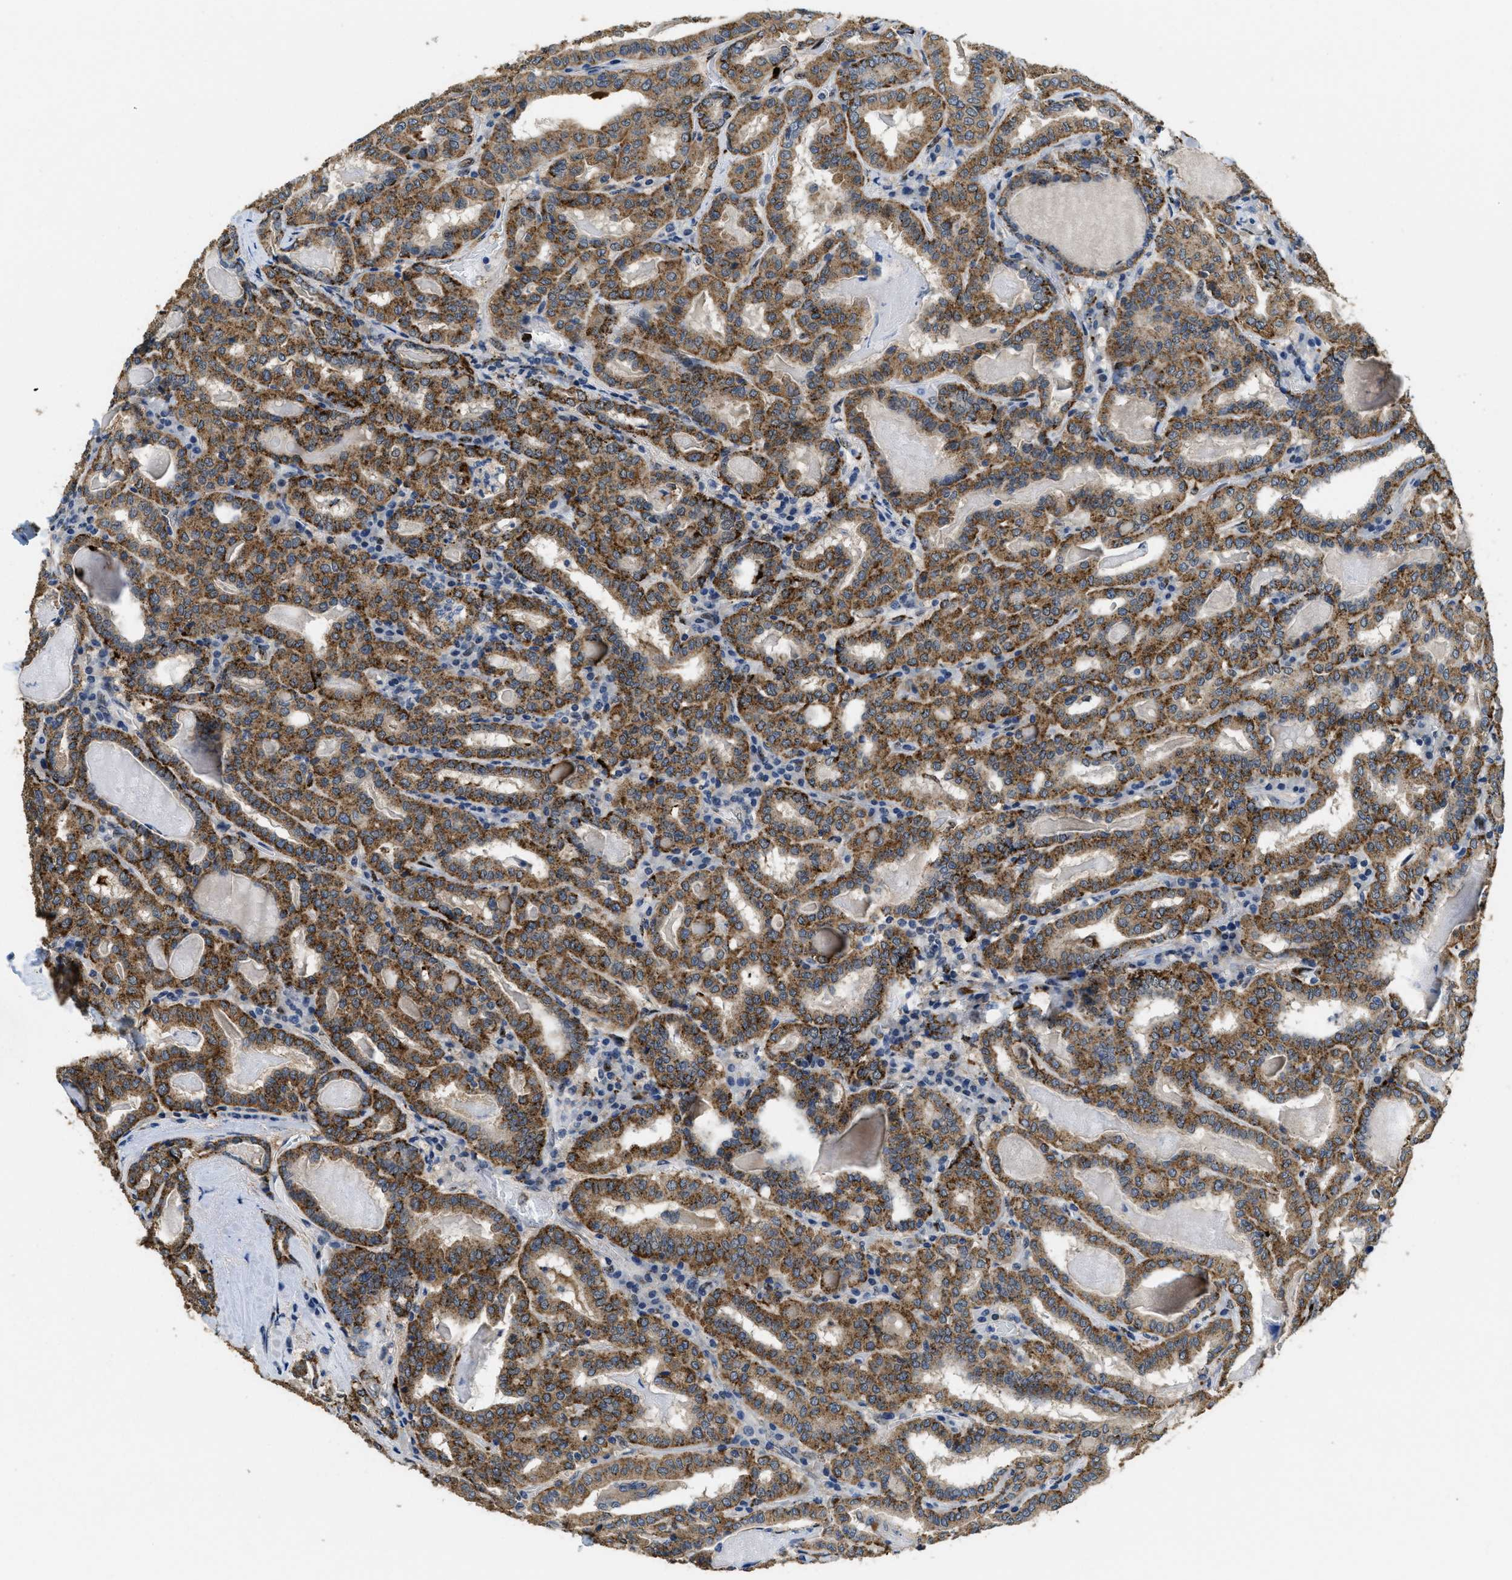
{"staining": {"intensity": "moderate", "quantity": ">75%", "location": "cytoplasmic/membranous"}, "tissue": "thyroid cancer", "cell_type": "Tumor cells", "image_type": "cancer", "snomed": [{"axis": "morphology", "description": "Papillary adenocarcinoma, NOS"}, {"axis": "topography", "description": "Thyroid gland"}], "caption": "Immunohistochemical staining of papillary adenocarcinoma (thyroid) demonstrates medium levels of moderate cytoplasmic/membranous protein staining in approximately >75% of tumor cells.", "gene": "BMPR2", "patient": {"sex": "female", "age": 42}}